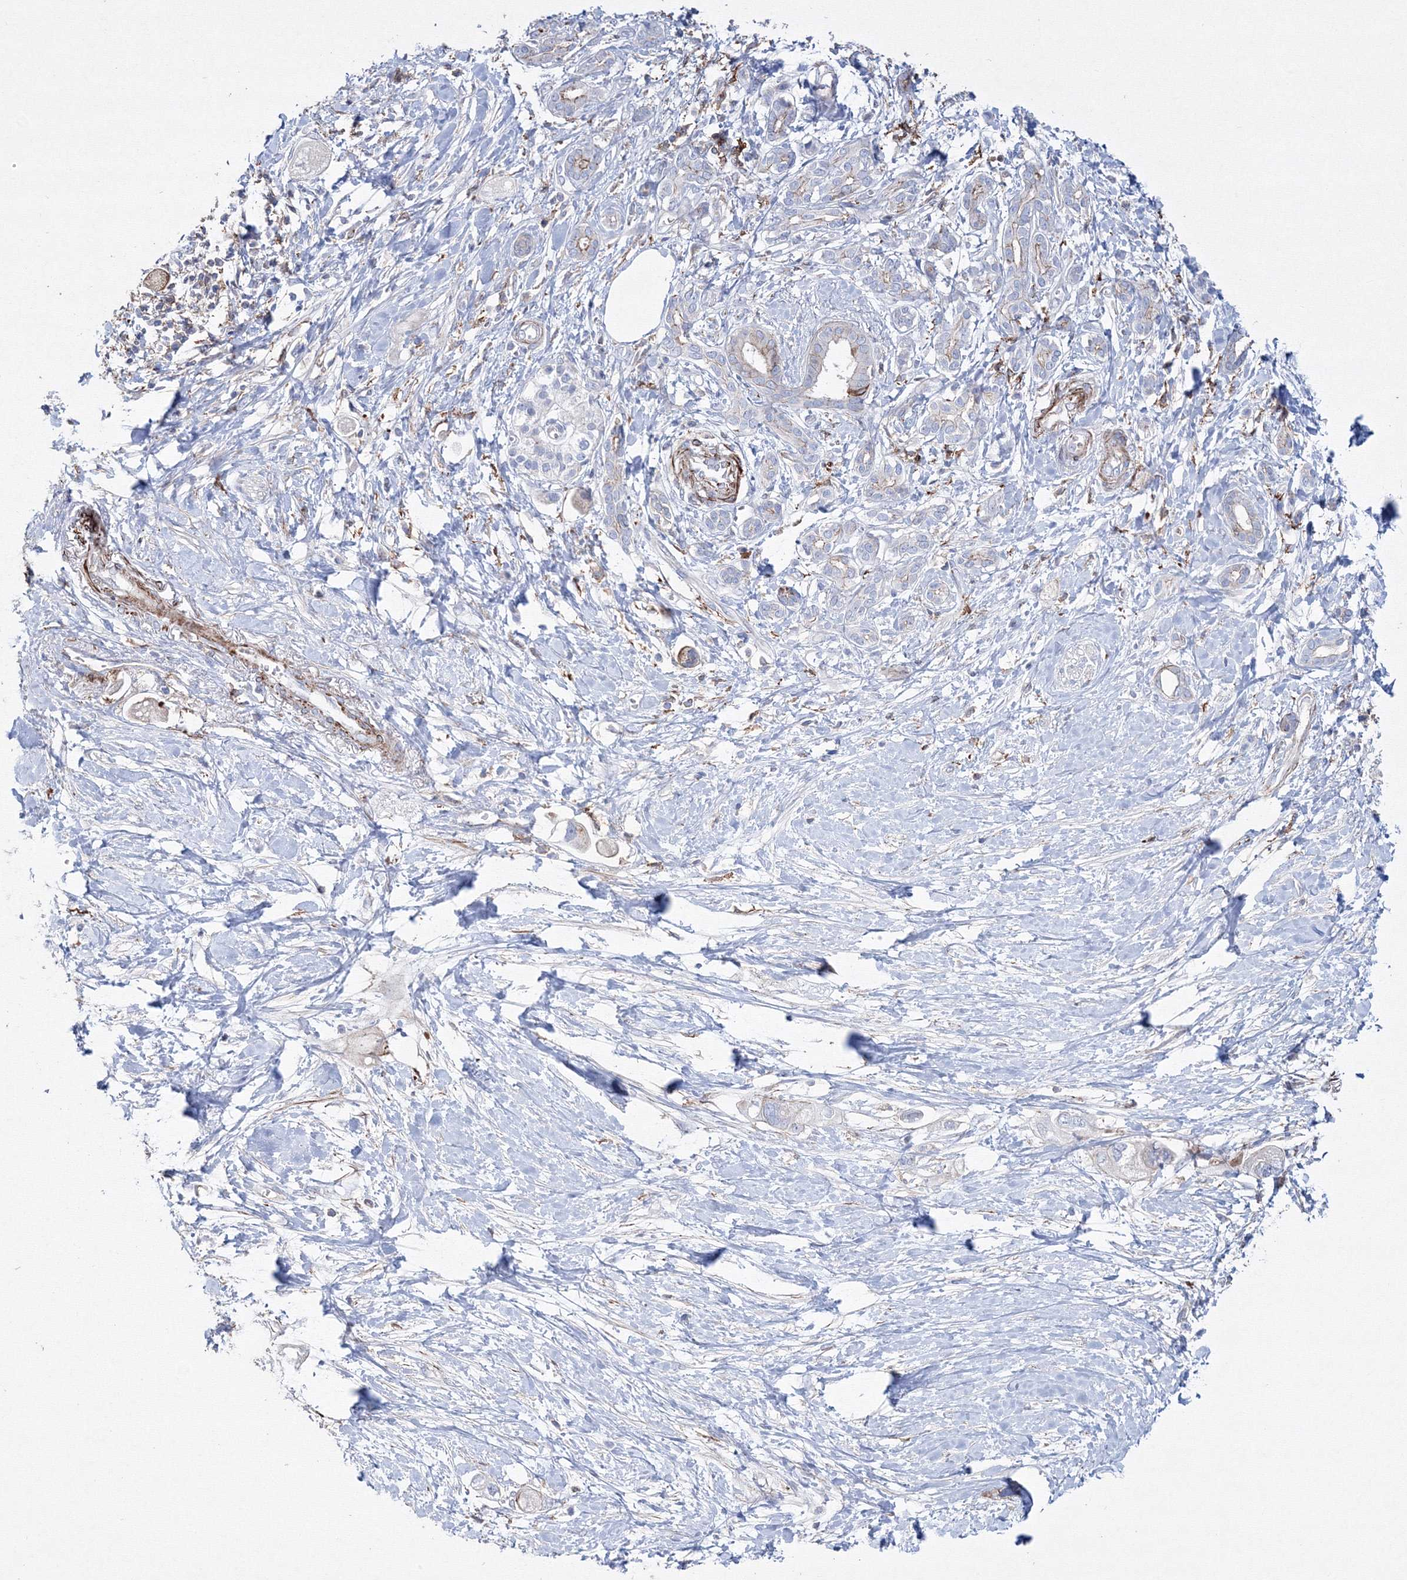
{"staining": {"intensity": "negative", "quantity": "none", "location": "none"}, "tissue": "pancreatic cancer", "cell_type": "Tumor cells", "image_type": "cancer", "snomed": [{"axis": "morphology", "description": "Adenocarcinoma, NOS"}, {"axis": "topography", "description": "Pancreas"}], "caption": "Tumor cells are negative for protein expression in human adenocarcinoma (pancreatic).", "gene": "GPR82", "patient": {"sex": "female", "age": 56}}